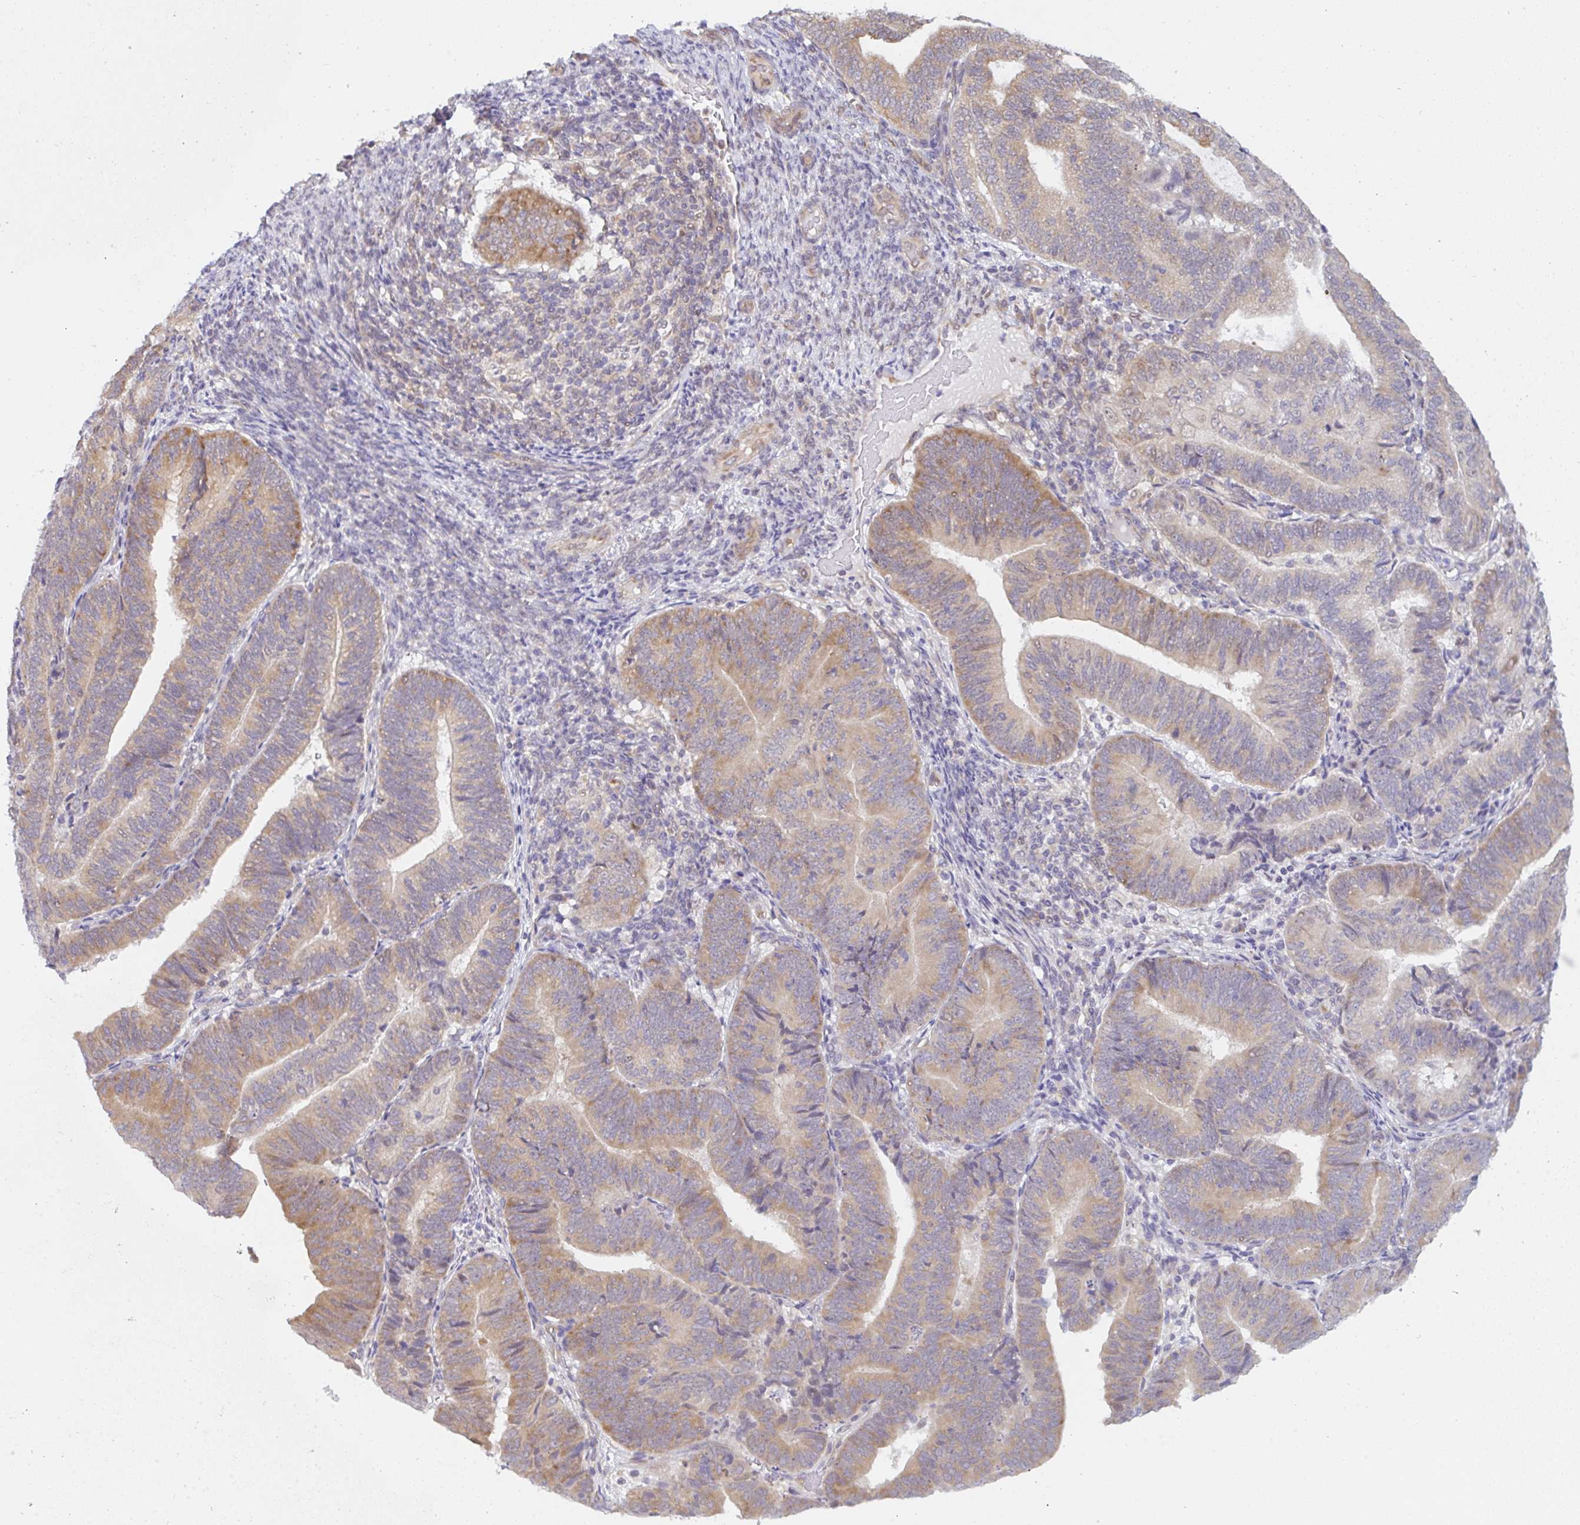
{"staining": {"intensity": "moderate", "quantity": "25%-75%", "location": "cytoplasmic/membranous"}, "tissue": "endometrial cancer", "cell_type": "Tumor cells", "image_type": "cancer", "snomed": [{"axis": "morphology", "description": "Adenocarcinoma, NOS"}, {"axis": "topography", "description": "Endometrium"}], "caption": "This histopathology image exhibits endometrial cancer (adenocarcinoma) stained with IHC to label a protein in brown. The cytoplasmic/membranous of tumor cells show moderate positivity for the protein. Nuclei are counter-stained blue.", "gene": "TBPL2", "patient": {"sex": "female", "age": 70}}